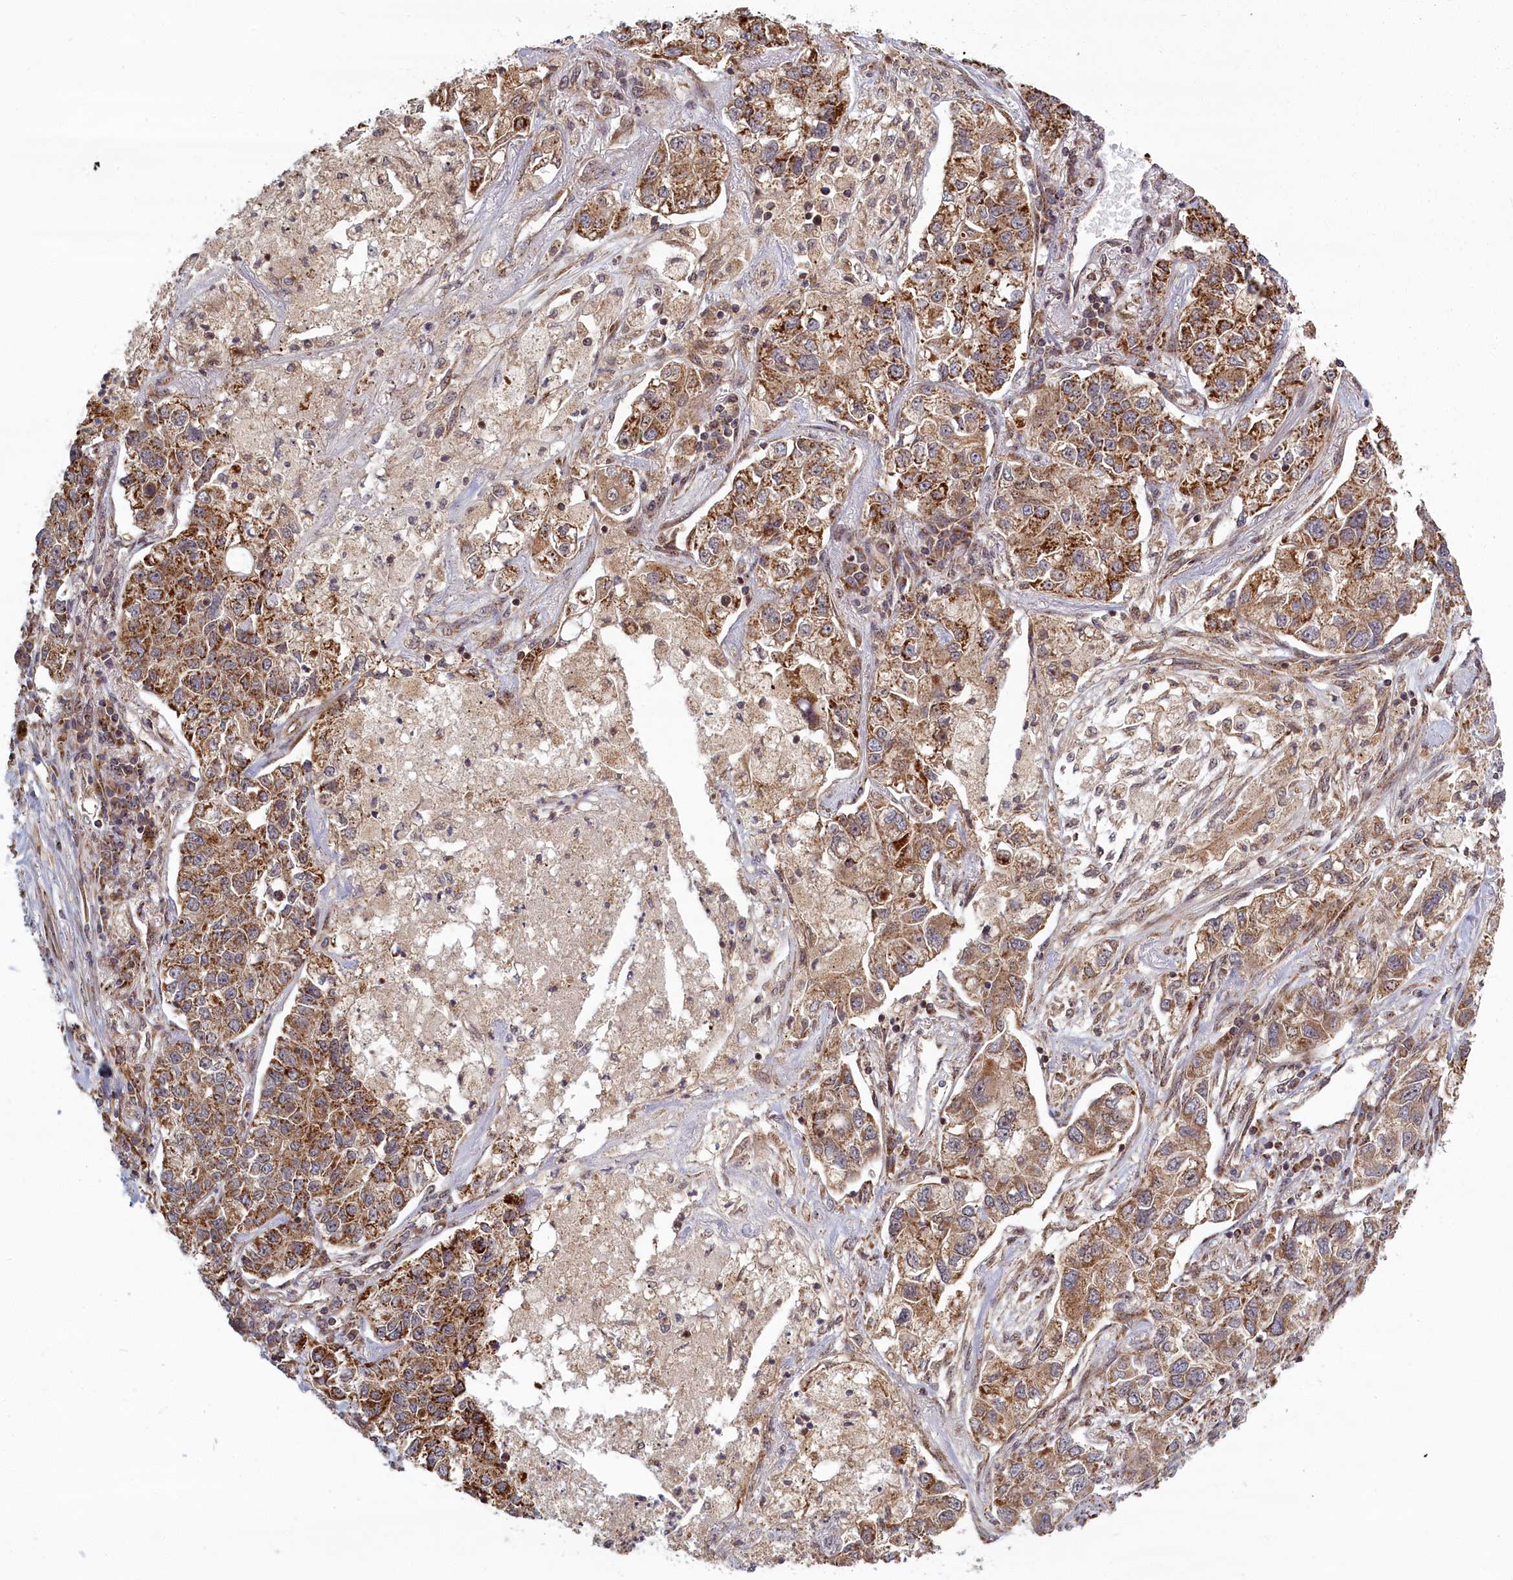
{"staining": {"intensity": "moderate", "quantity": ">75%", "location": "cytoplasmic/membranous"}, "tissue": "lung cancer", "cell_type": "Tumor cells", "image_type": "cancer", "snomed": [{"axis": "morphology", "description": "Adenocarcinoma, NOS"}, {"axis": "topography", "description": "Lung"}], "caption": "High-magnification brightfield microscopy of lung cancer (adenocarcinoma) stained with DAB (brown) and counterstained with hematoxylin (blue). tumor cells exhibit moderate cytoplasmic/membranous staining is appreciated in approximately>75% of cells.", "gene": "PLA2G10", "patient": {"sex": "male", "age": 49}}